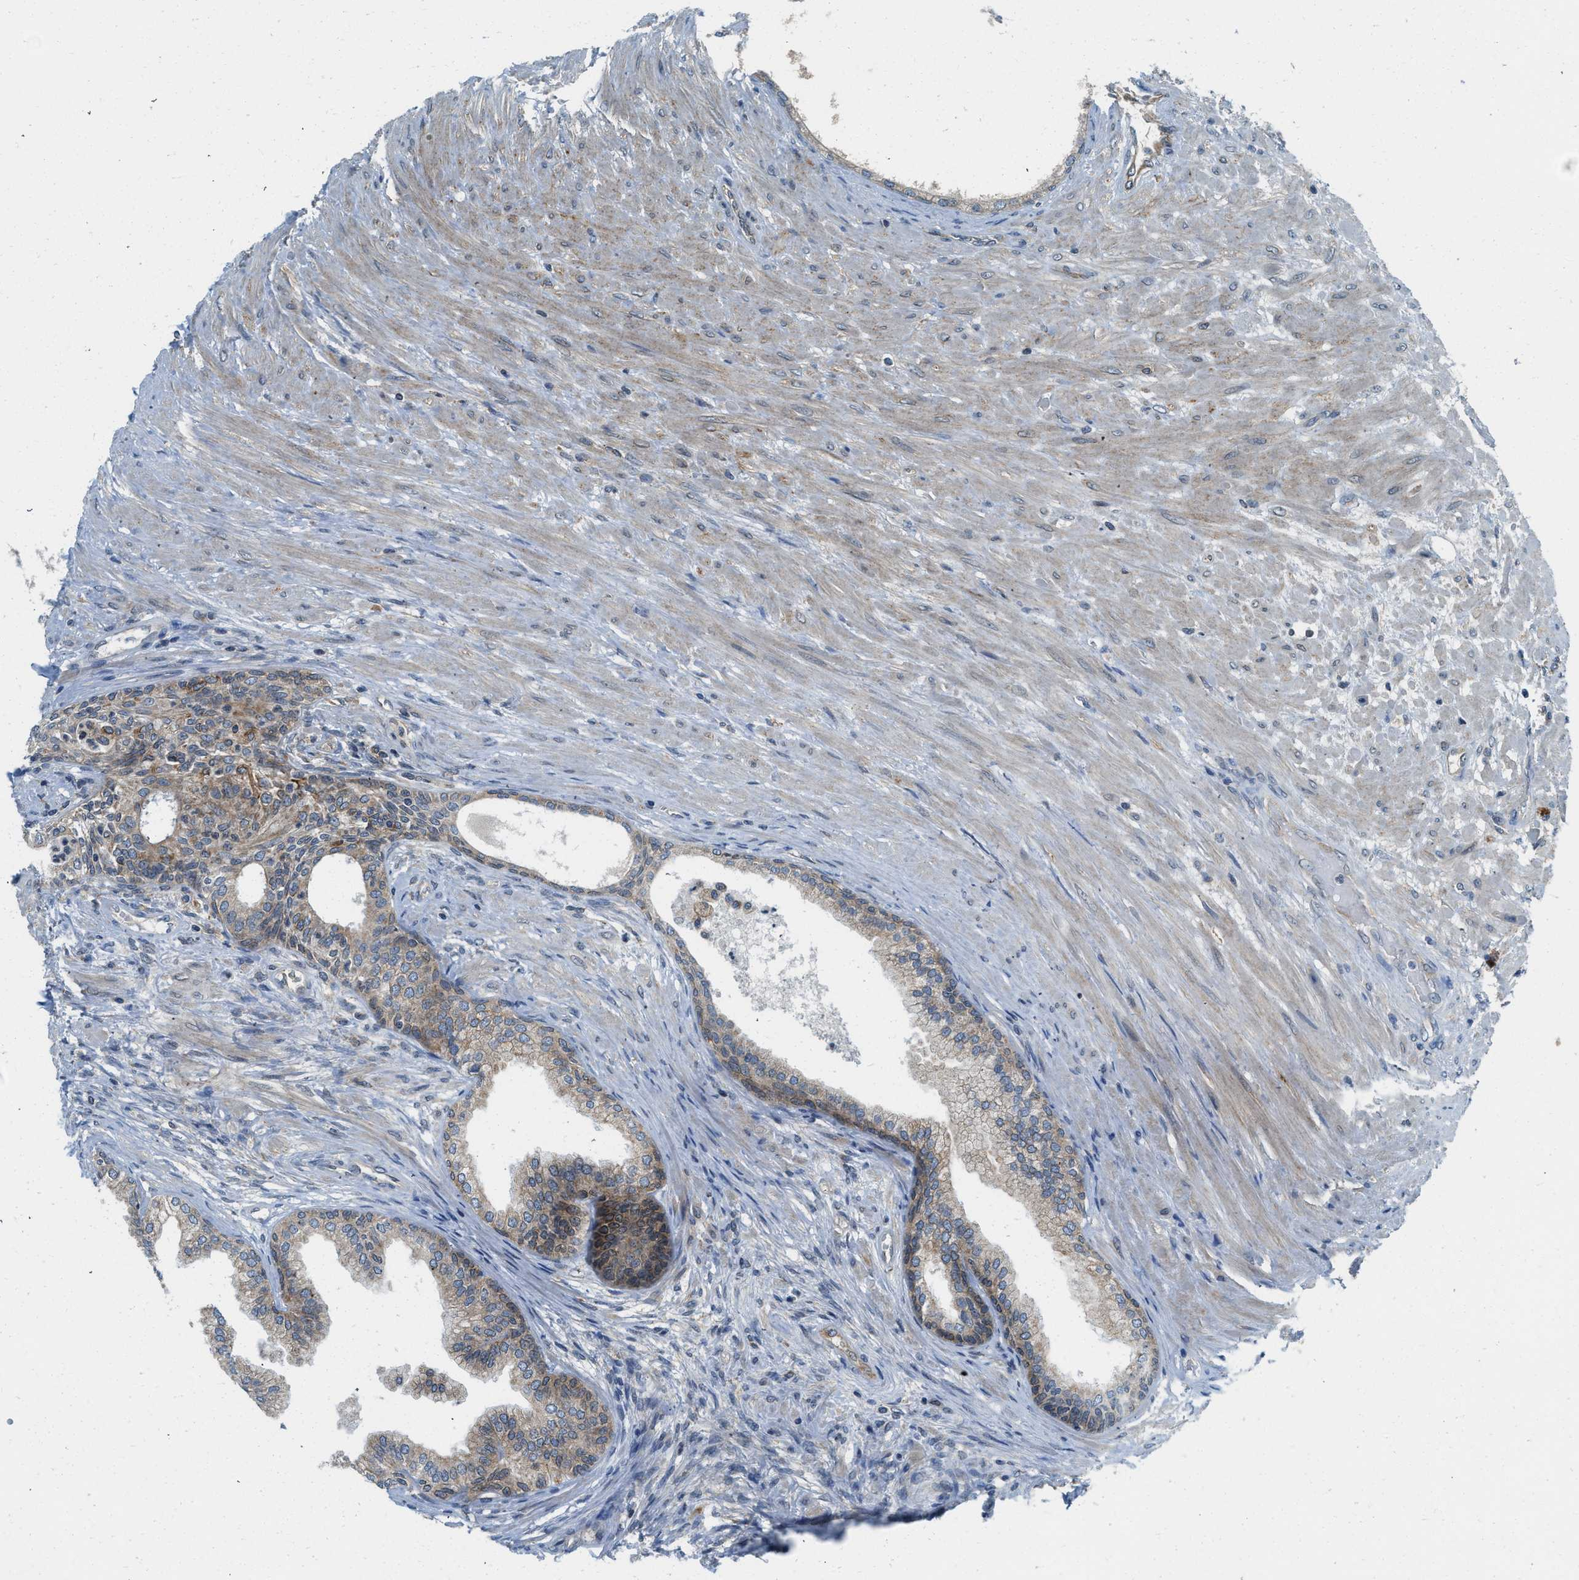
{"staining": {"intensity": "weak", "quantity": ">75%", "location": "cytoplasmic/membranous"}, "tissue": "prostate", "cell_type": "Glandular cells", "image_type": "normal", "snomed": [{"axis": "morphology", "description": "Normal tissue, NOS"}, {"axis": "topography", "description": "Prostate"}], "caption": "Immunohistochemistry (IHC) (DAB (3,3'-diaminobenzidine)) staining of benign prostate reveals weak cytoplasmic/membranous protein positivity in about >75% of glandular cells. (brown staining indicates protein expression, while blue staining denotes nuclei).", "gene": "BCAP31", "patient": {"sex": "male", "age": 76}}